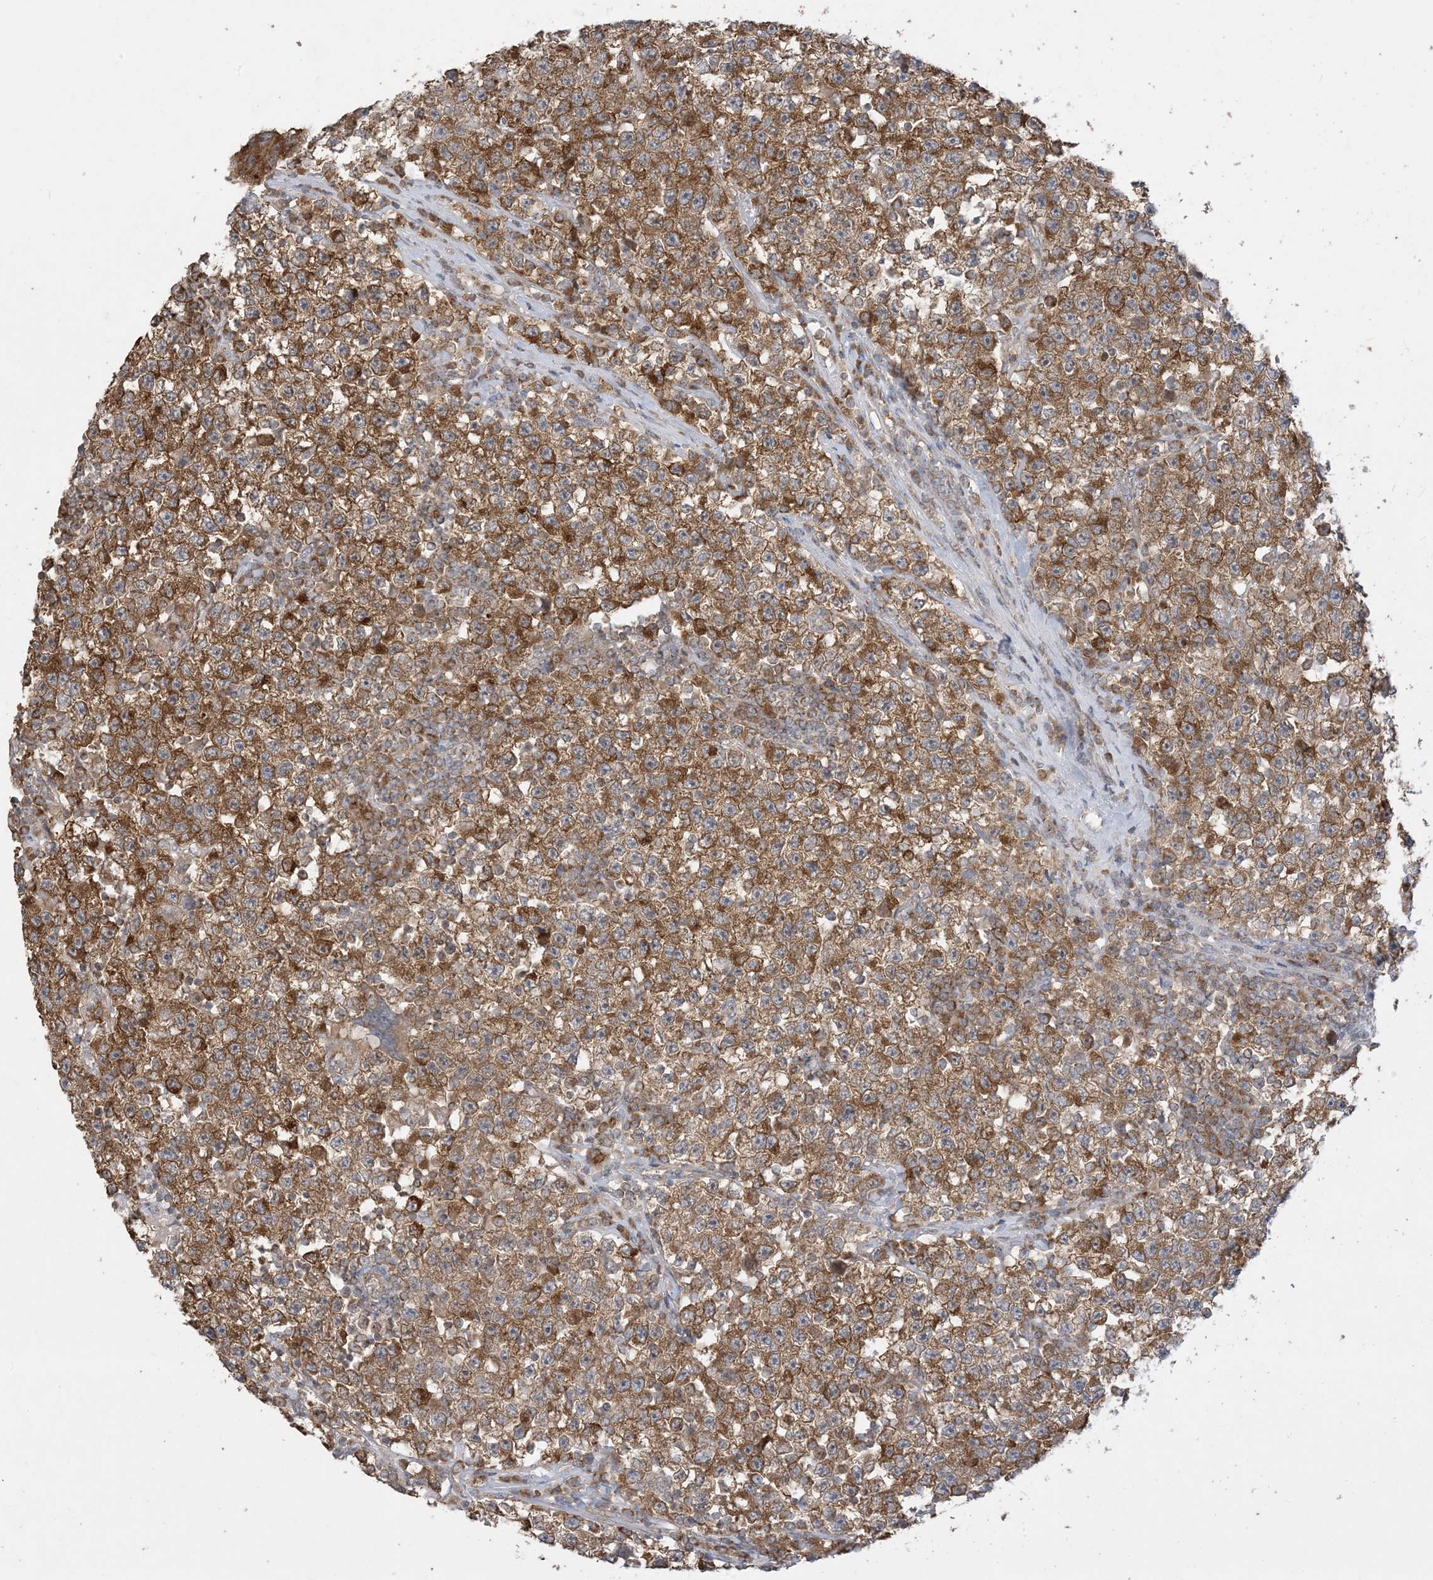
{"staining": {"intensity": "strong", "quantity": ">75%", "location": "cytoplasmic/membranous"}, "tissue": "testis cancer", "cell_type": "Tumor cells", "image_type": "cancer", "snomed": [{"axis": "morphology", "description": "Seminoma, NOS"}, {"axis": "topography", "description": "Testis"}], "caption": "A high amount of strong cytoplasmic/membranous positivity is identified in approximately >75% of tumor cells in testis seminoma tissue.", "gene": "SIRT3", "patient": {"sex": "male", "age": 22}}